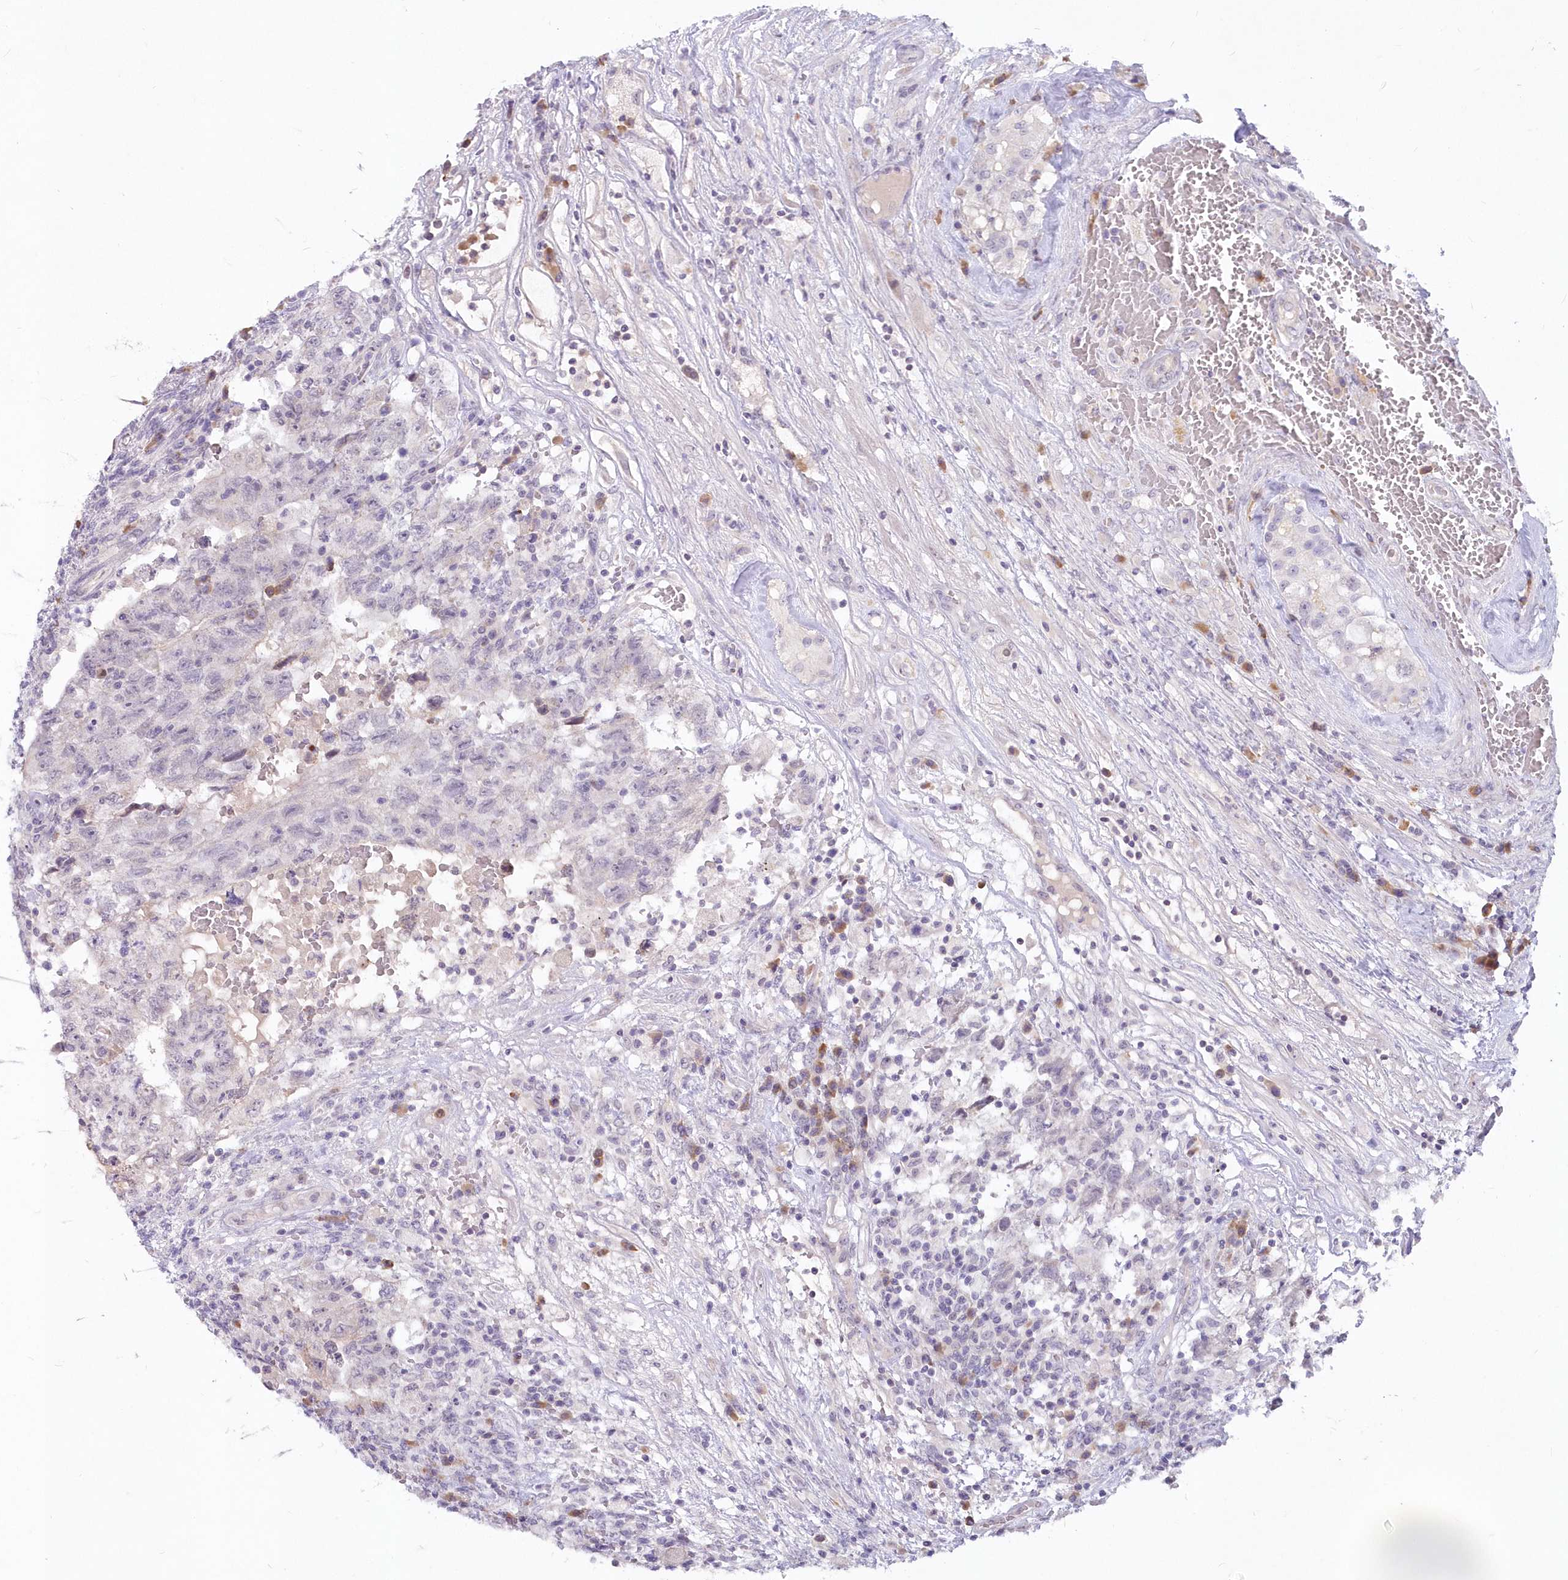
{"staining": {"intensity": "negative", "quantity": "none", "location": "none"}, "tissue": "testis cancer", "cell_type": "Tumor cells", "image_type": "cancer", "snomed": [{"axis": "morphology", "description": "Carcinoma, Embryonal, NOS"}, {"axis": "topography", "description": "Testis"}], "caption": "High magnification brightfield microscopy of testis cancer (embryonal carcinoma) stained with DAB (3,3'-diaminobenzidine) (brown) and counterstained with hematoxylin (blue): tumor cells show no significant expression.", "gene": "SNED1", "patient": {"sex": "male", "age": 36}}